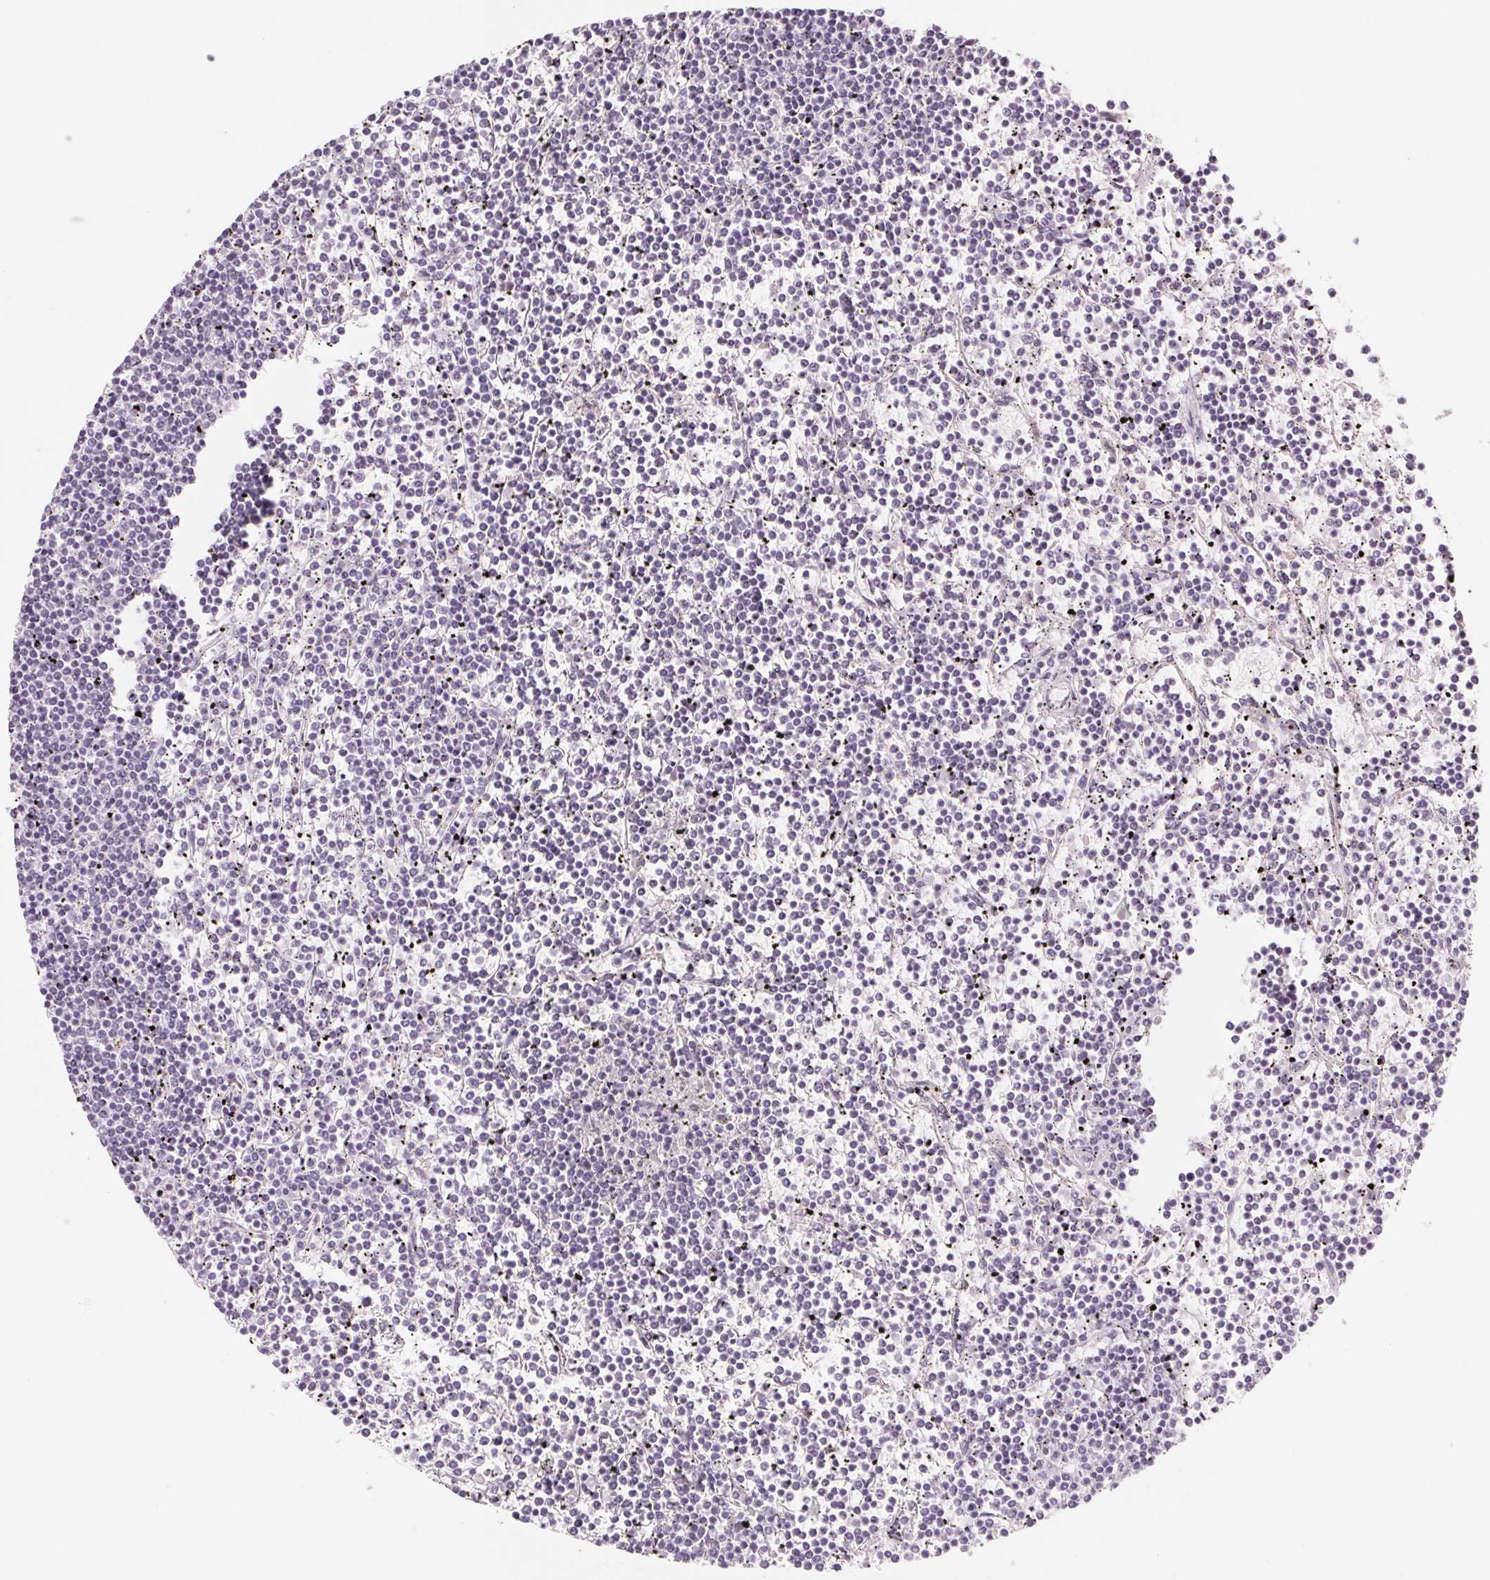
{"staining": {"intensity": "negative", "quantity": "none", "location": "none"}, "tissue": "lymphoma", "cell_type": "Tumor cells", "image_type": "cancer", "snomed": [{"axis": "morphology", "description": "Malignant lymphoma, non-Hodgkin's type, Low grade"}, {"axis": "topography", "description": "Spleen"}], "caption": "Lymphoma was stained to show a protein in brown. There is no significant positivity in tumor cells.", "gene": "POU1F1", "patient": {"sex": "female", "age": 19}}